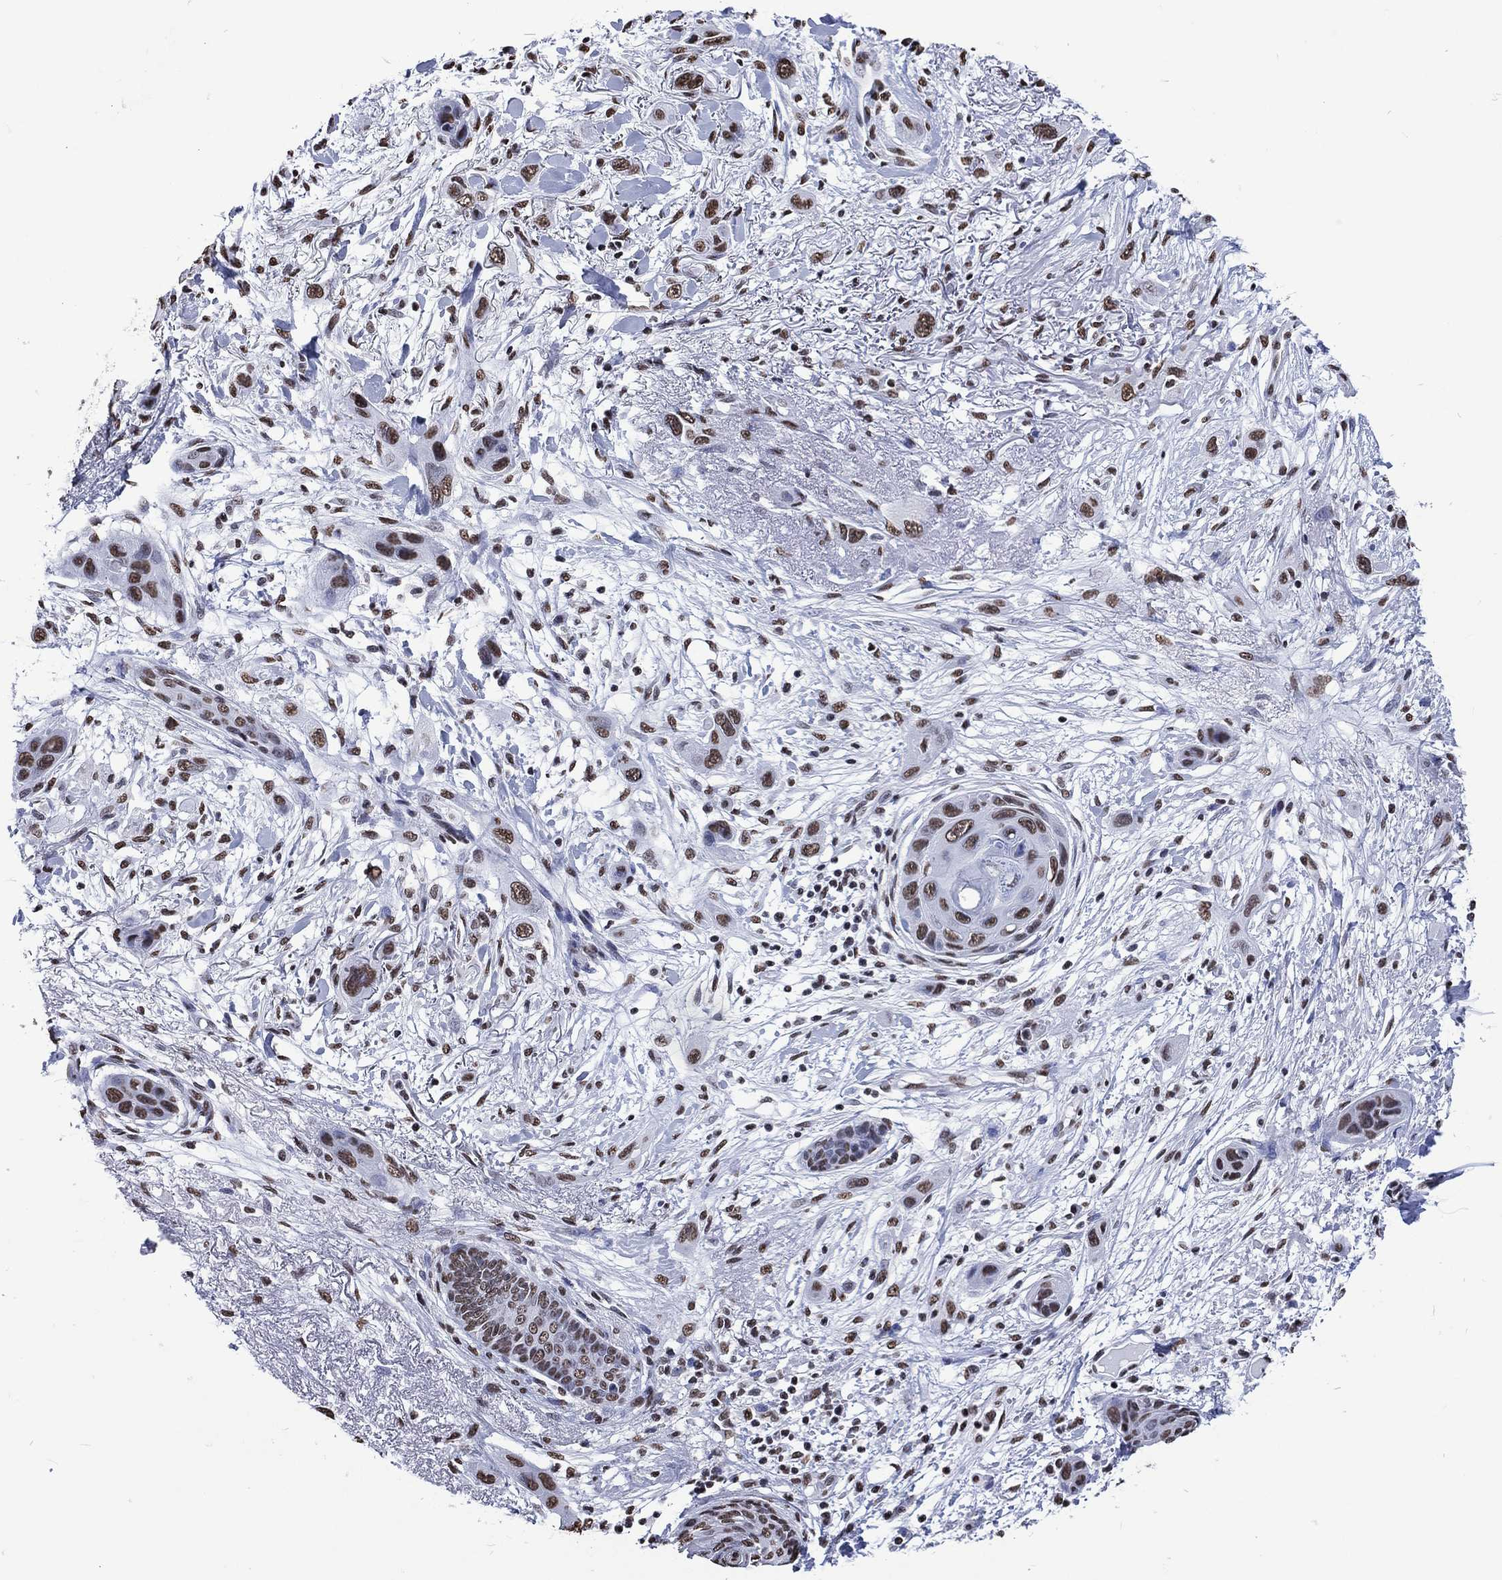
{"staining": {"intensity": "strong", "quantity": "25%-75%", "location": "nuclear"}, "tissue": "skin cancer", "cell_type": "Tumor cells", "image_type": "cancer", "snomed": [{"axis": "morphology", "description": "Squamous cell carcinoma, NOS"}, {"axis": "topography", "description": "Skin"}], "caption": "This is an image of immunohistochemistry staining of skin cancer (squamous cell carcinoma), which shows strong positivity in the nuclear of tumor cells.", "gene": "RETREG2", "patient": {"sex": "male", "age": 79}}